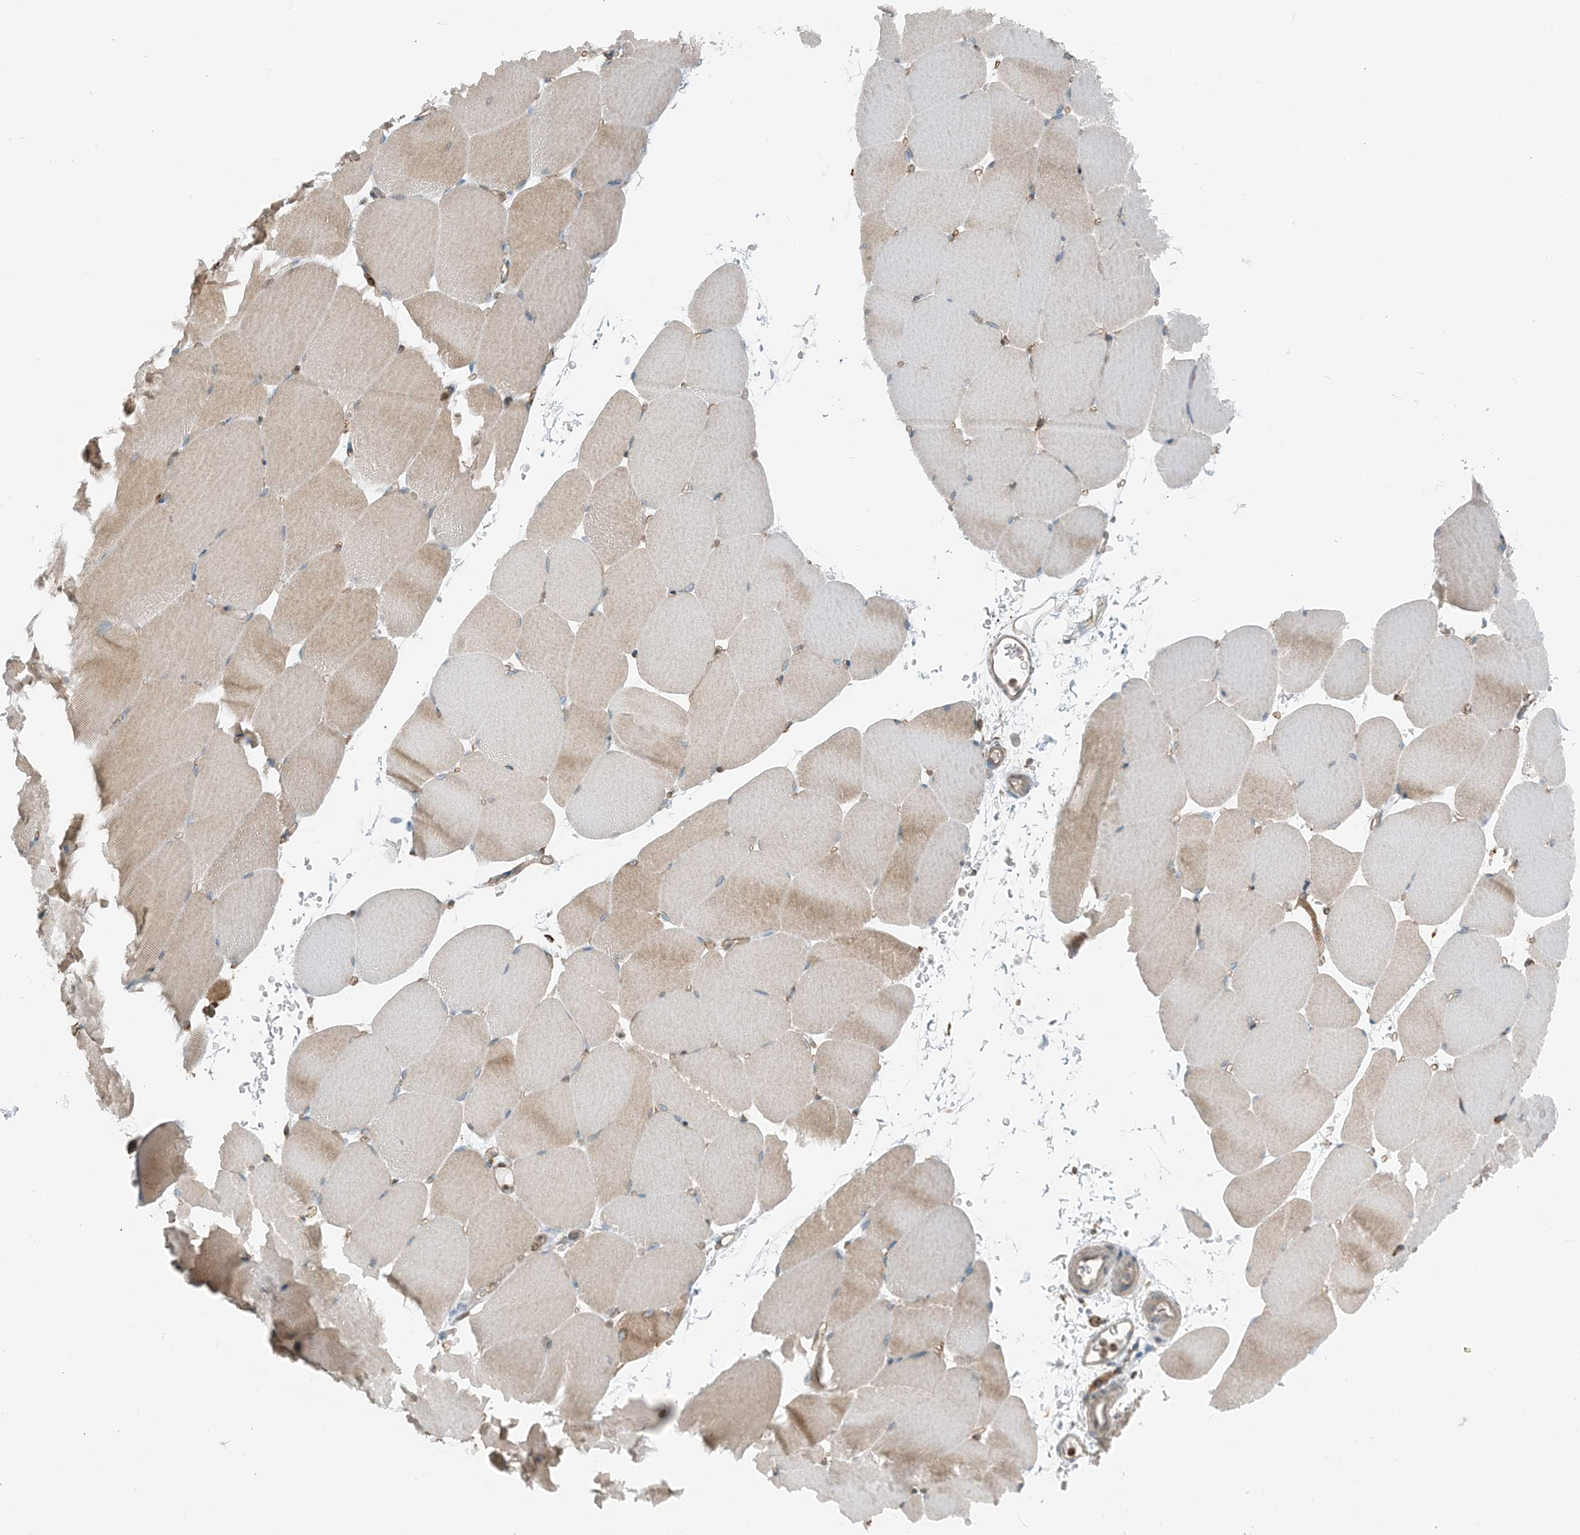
{"staining": {"intensity": "weak", "quantity": "<25%", "location": "cytoplasmic/membranous"}, "tissue": "skeletal muscle", "cell_type": "Myocytes", "image_type": "normal", "snomed": [{"axis": "morphology", "description": "Normal tissue, NOS"}, {"axis": "topography", "description": "Skeletal muscle"}, {"axis": "topography", "description": "Parathyroid gland"}], "caption": "Immunohistochemistry of benign skeletal muscle demonstrates no staining in myocytes.", "gene": "CERKL", "patient": {"sex": "female", "age": 37}}